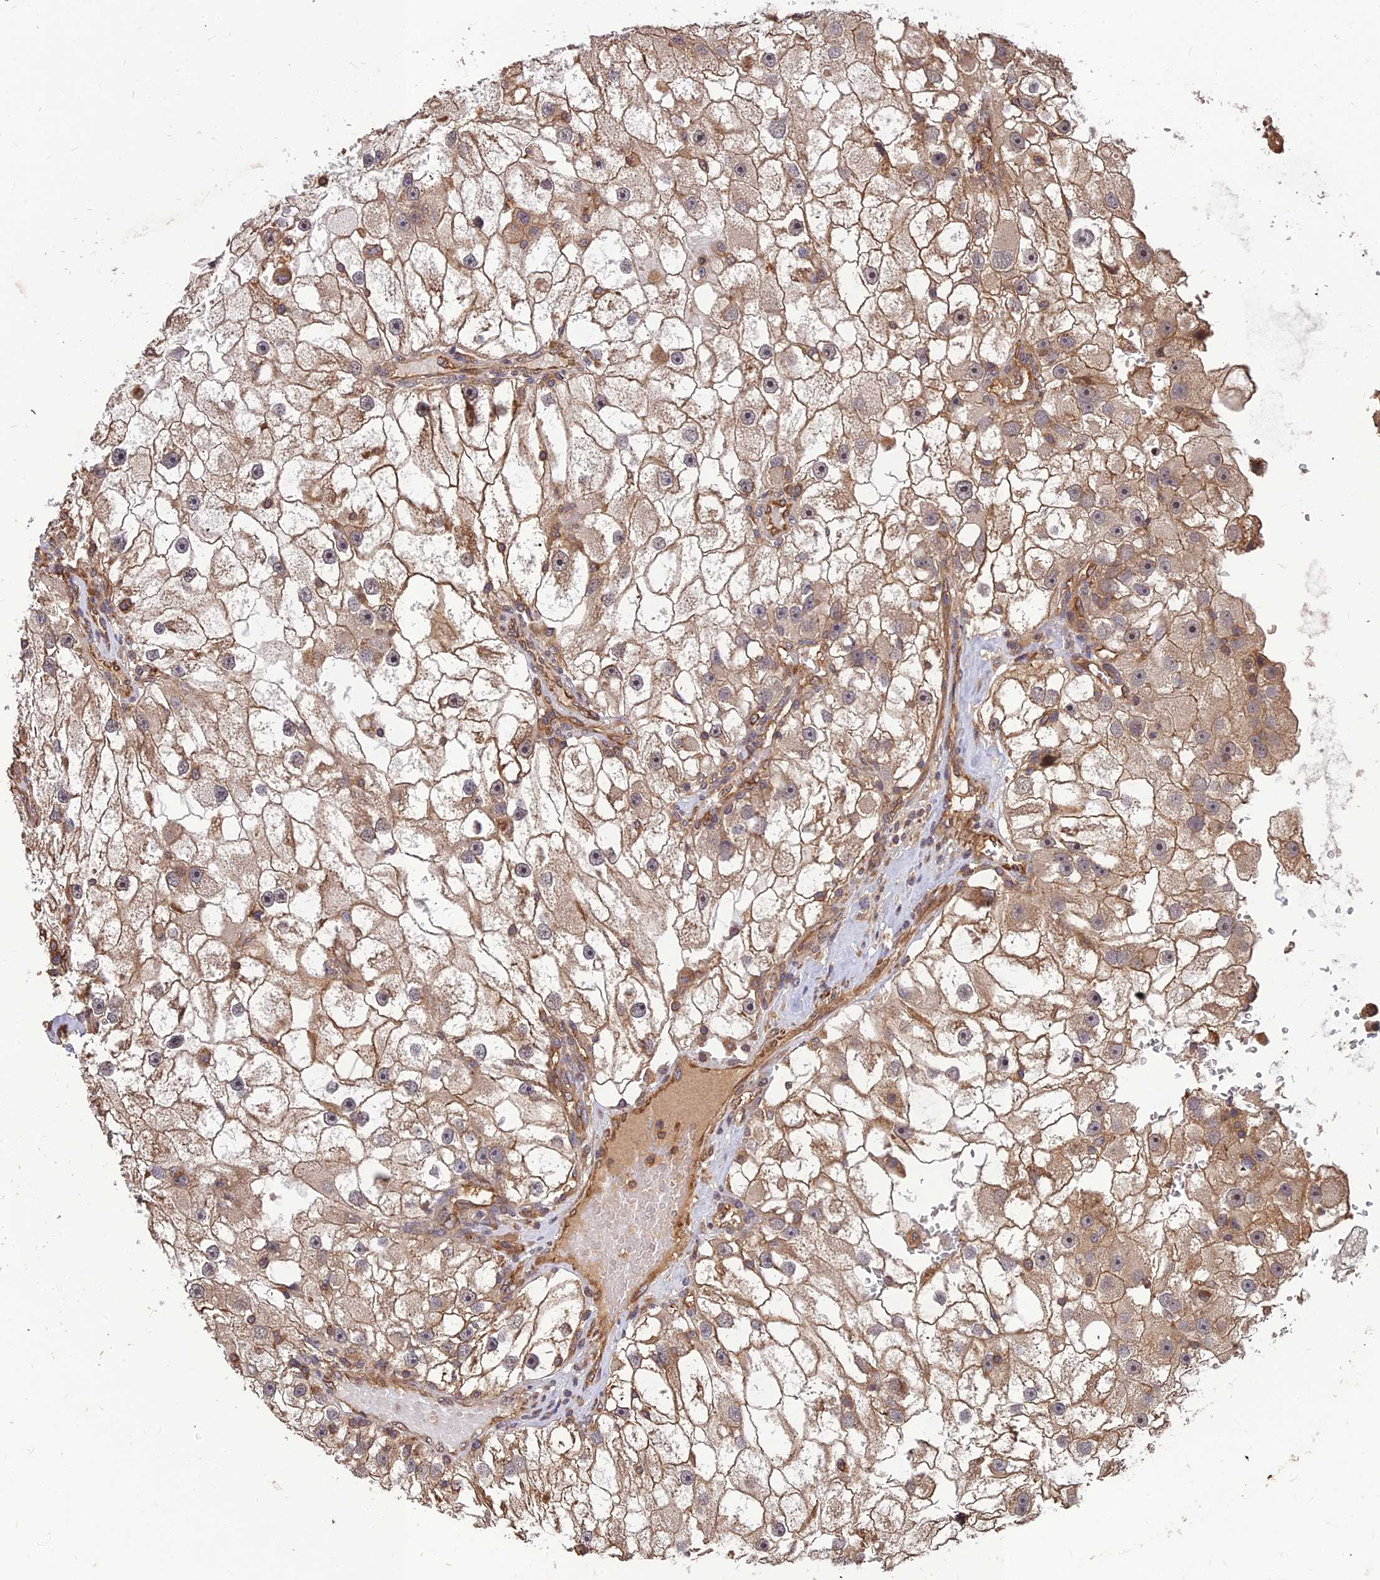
{"staining": {"intensity": "weak", "quantity": ">75%", "location": "cytoplasmic/membranous"}, "tissue": "renal cancer", "cell_type": "Tumor cells", "image_type": "cancer", "snomed": [{"axis": "morphology", "description": "Adenocarcinoma, NOS"}, {"axis": "topography", "description": "Kidney"}], "caption": "There is low levels of weak cytoplasmic/membranous staining in tumor cells of renal cancer, as demonstrated by immunohistochemical staining (brown color).", "gene": "ZNF467", "patient": {"sex": "male", "age": 63}}